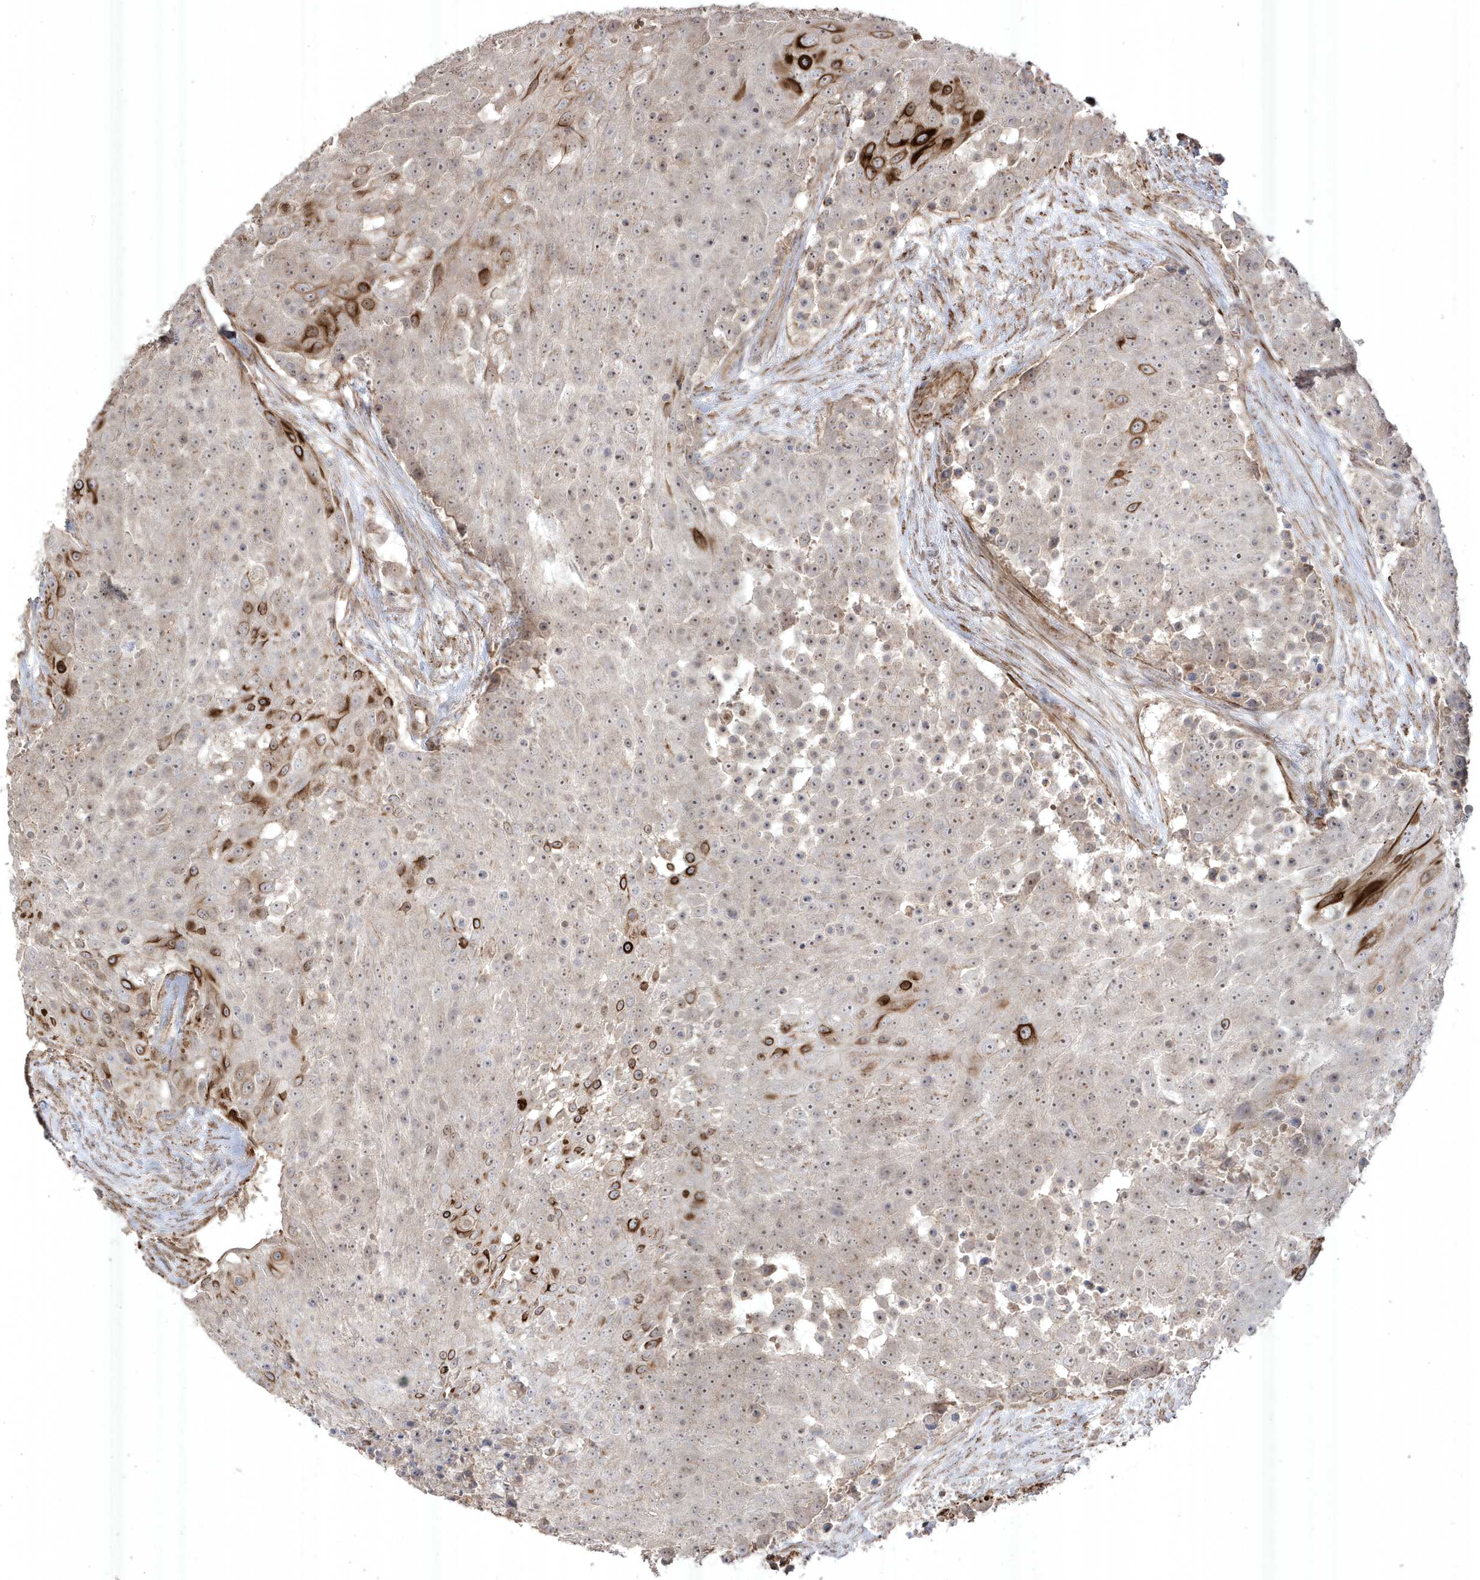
{"staining": {"intensity": "strong", "quantity": "<25%", "location": "cytoplasmic/membranous"}, "tissue": "urothelial cancer", "cell_type": "Tumor cells", "image_type": "cancer", "snomed": [{"axis": "morphology", "description": "Urothelial carcinoma, High grade"}, {"axis": "topography", "description": "Urinary bladder"}], "caption": "Urothelial cancer stained for a protein (brown) exhibits strong cytoplasmic/membranous positive expression in about <25% of tumor cells.", "gene": "CETN3", "patient": {"sex": "female", "age": 63}}